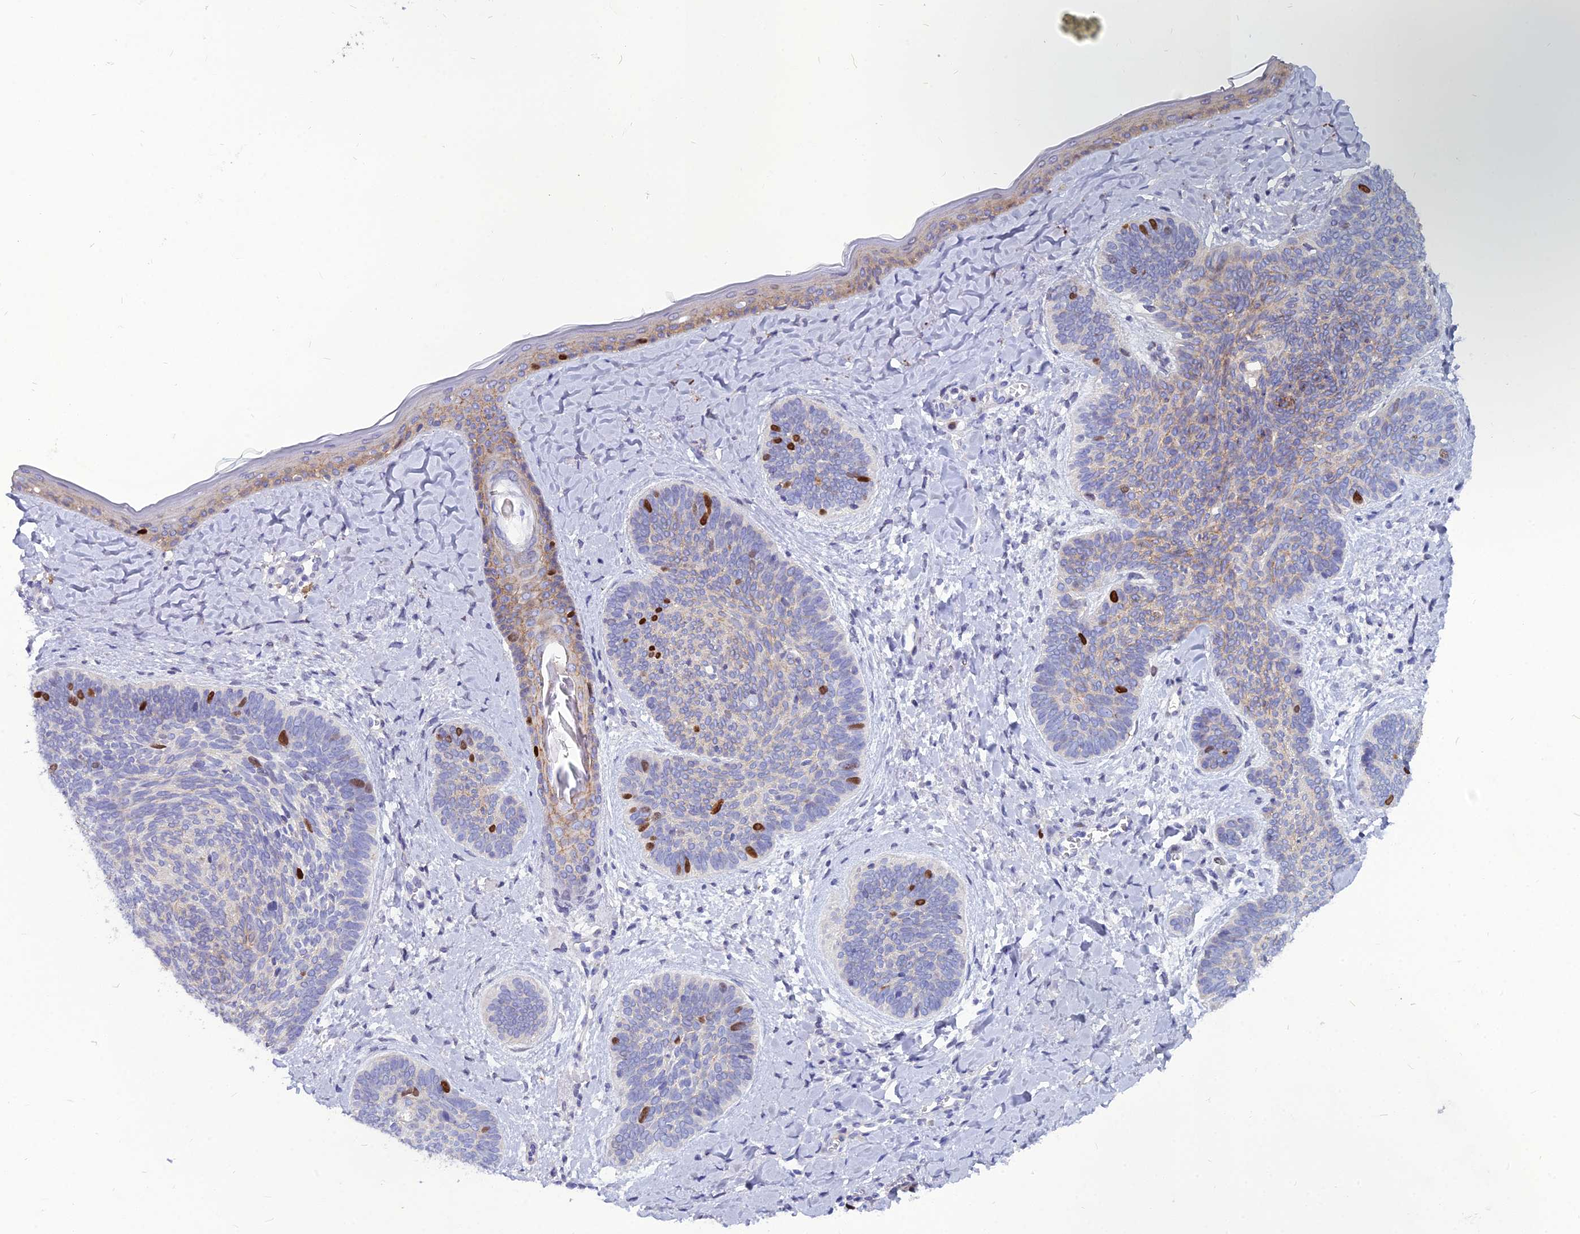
{"staining": {"intensity": "strong", "quantity": "<25%", "location": "nuclear"}, "tissue": "skin cancer", "cell_type": "Tumor cells", "image_type": "cancer", "snomed": [{"axis": "morphology", "description": "Basal cell carcinoma"}, {"axis": "topography", "description": "Skin"}], "caption": "An IHC image of neoplastic tissue is shown. Protein staining in brown labels strong nuclear positivity in skin cancer within tumor cells. (brown staining indicates protein expression, while blue staining denotes nuclei).", "gene": "NUSAP1", "patient": {"sex": "female", "age": 81}}